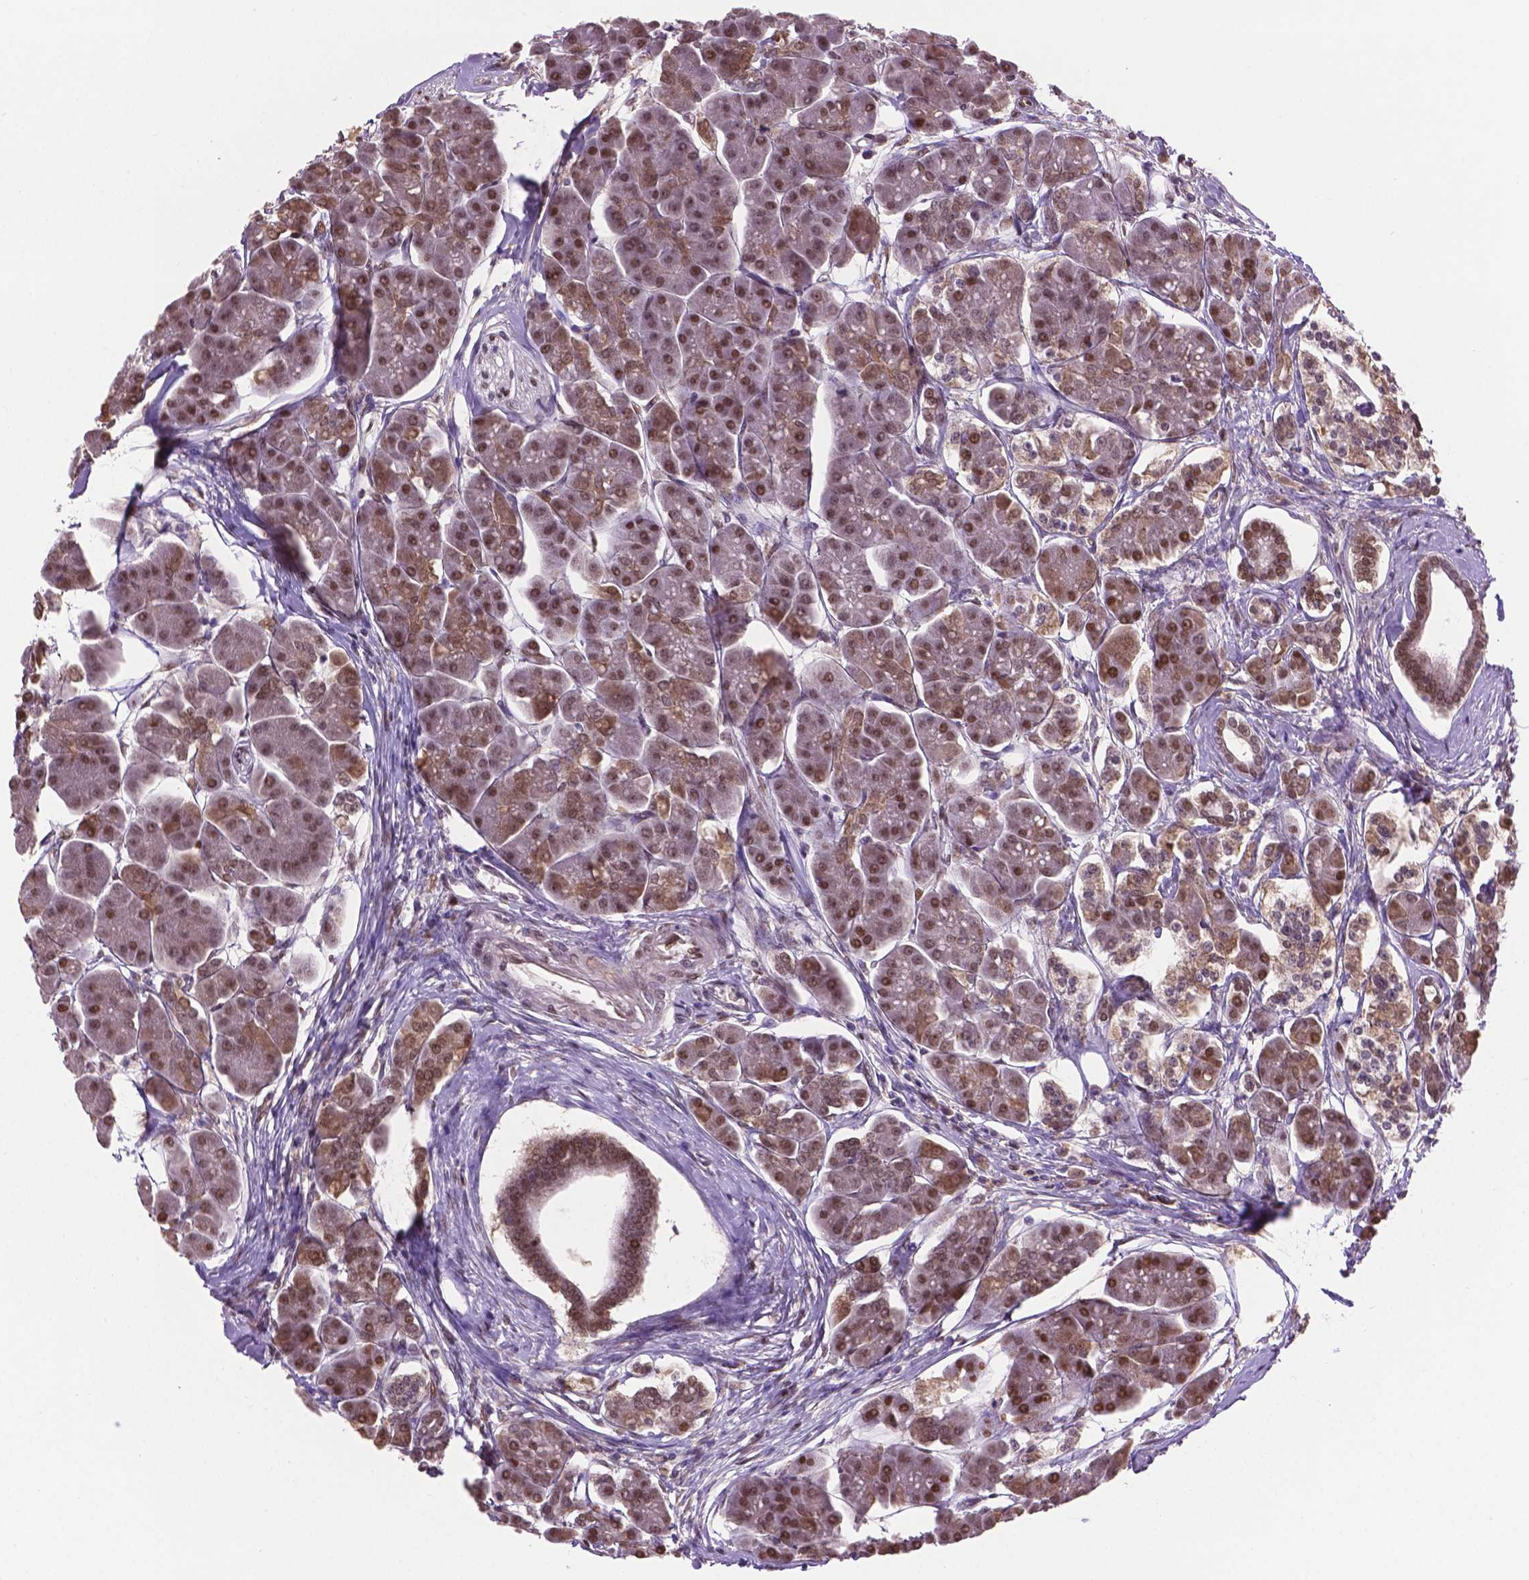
{"staining": {"intensity": "weak", "quantity": "25%-75%", "location": "cytoplasmic/membranous,nuclear"}, "tissue": "pancreas", "cell_type": "Exocrine glandular cells", "image_type": "normal", "snomed": [{"axis": "morphology", "description": "Normal tissue, NOS"}, {"axis": "topography", "description": "Adipose tissue"}, {"axis": "topography", "description": "Pancreas"}, {"axis": "topography", "description": "Peripheral nerve tissue"}], "caption": "The image displays a brown stain indicating the presence of a protein in the cytoplasmic/membranous,nuclear of exocrine glandular cells in pancreas.", "gene": "ENSG00000289700", "patient": {"sex": "female", "age": 58}}